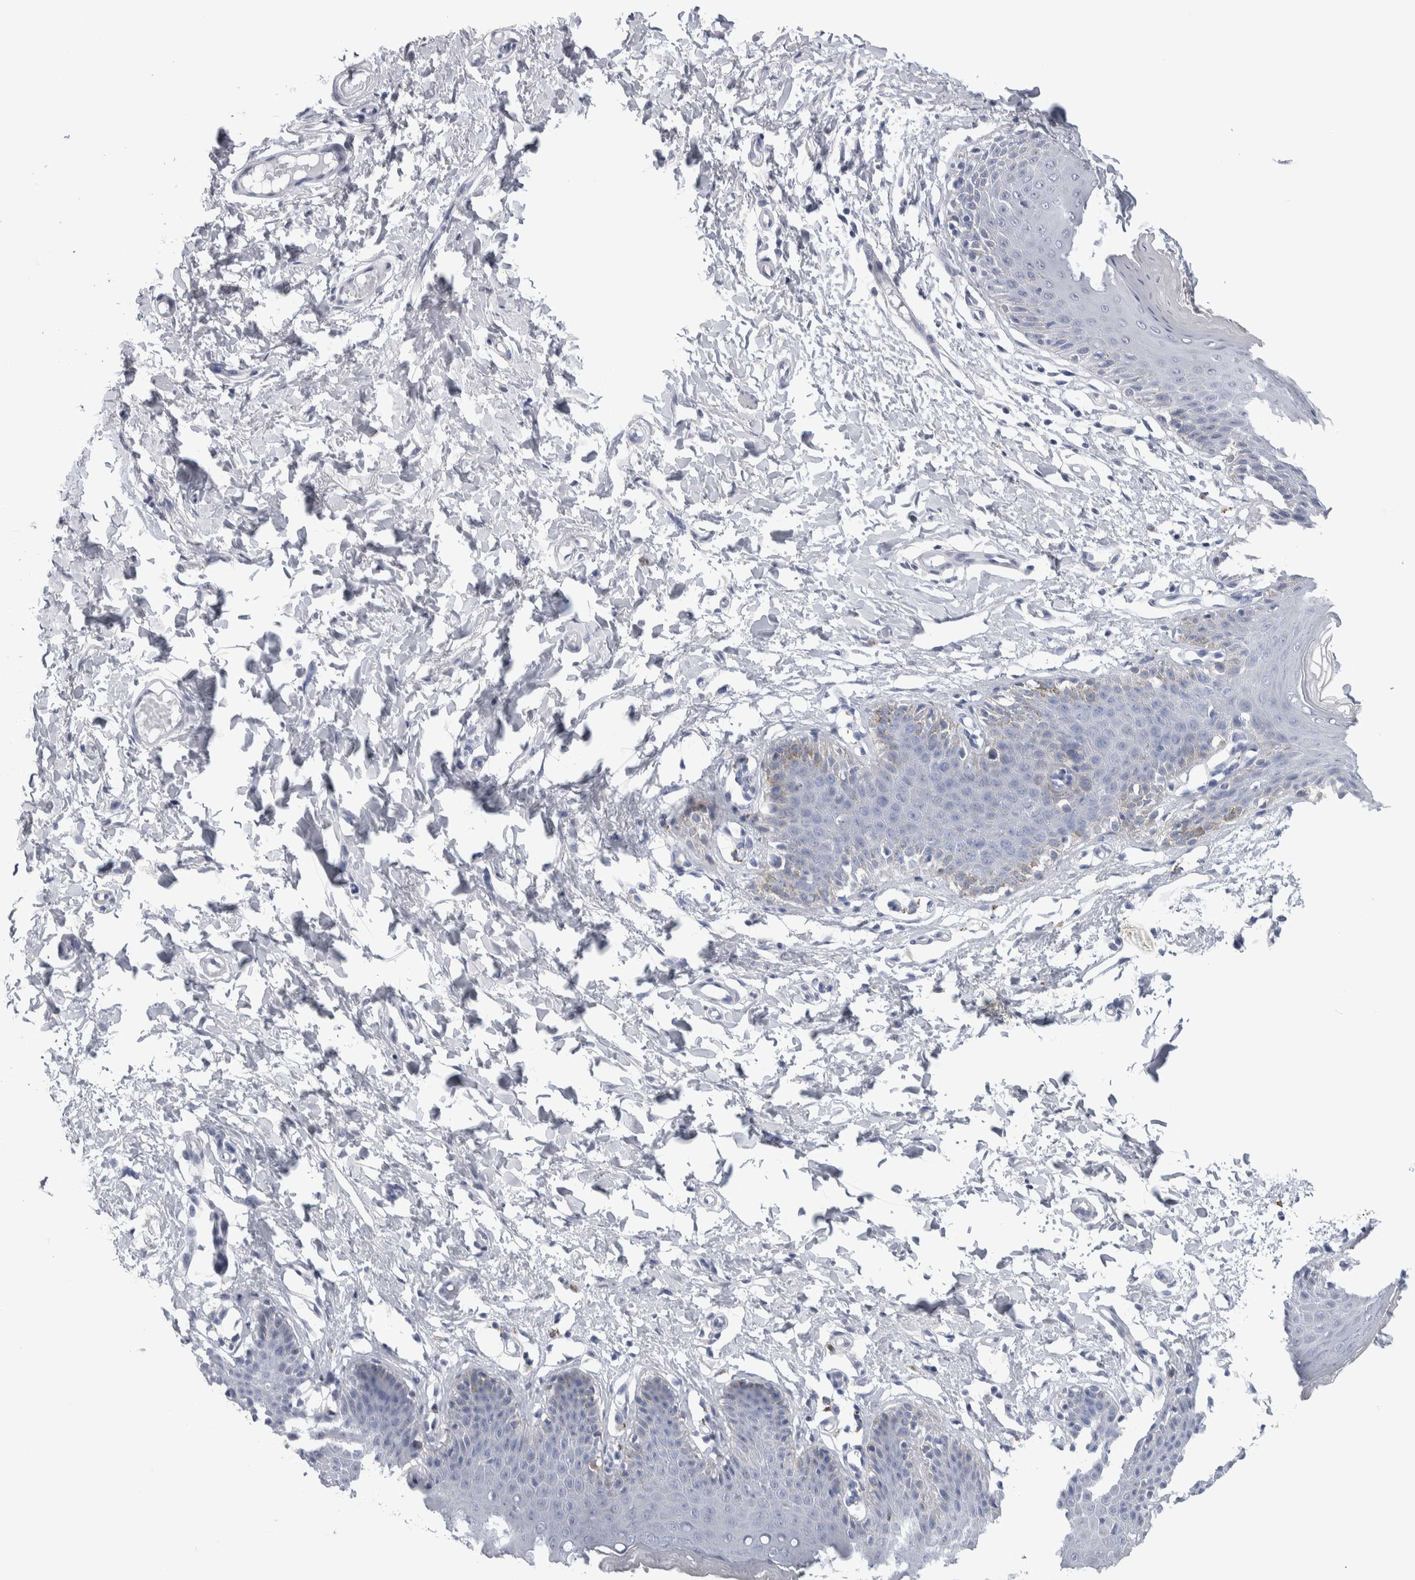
{"staining": {"intensity": "moderate", "quantity": "<25%", "location": "cytoplasmic/membranous"}, "tissue": "skin", "cell_type": "Epidermal cells", "image_type": "normal", "snomed": [{"axis": "morphology", "description": "Normal tissue, NOS"}, {"axis": "topography", "description": "Vulva"}], "caption": "Skin stained with DAB immunohistochemistry reveals low levels of moderate cytoplasmic/membranous staining in approximately <25% of epidermal cells. The staining was performed using DAB (3,3'-diaminobenzidine), with brown indicating positive protein expression. Nuclei are stained blue with hematoxylin.", "gene": "LURAP1L", "patient": {"sex": "female", "age": 66}}